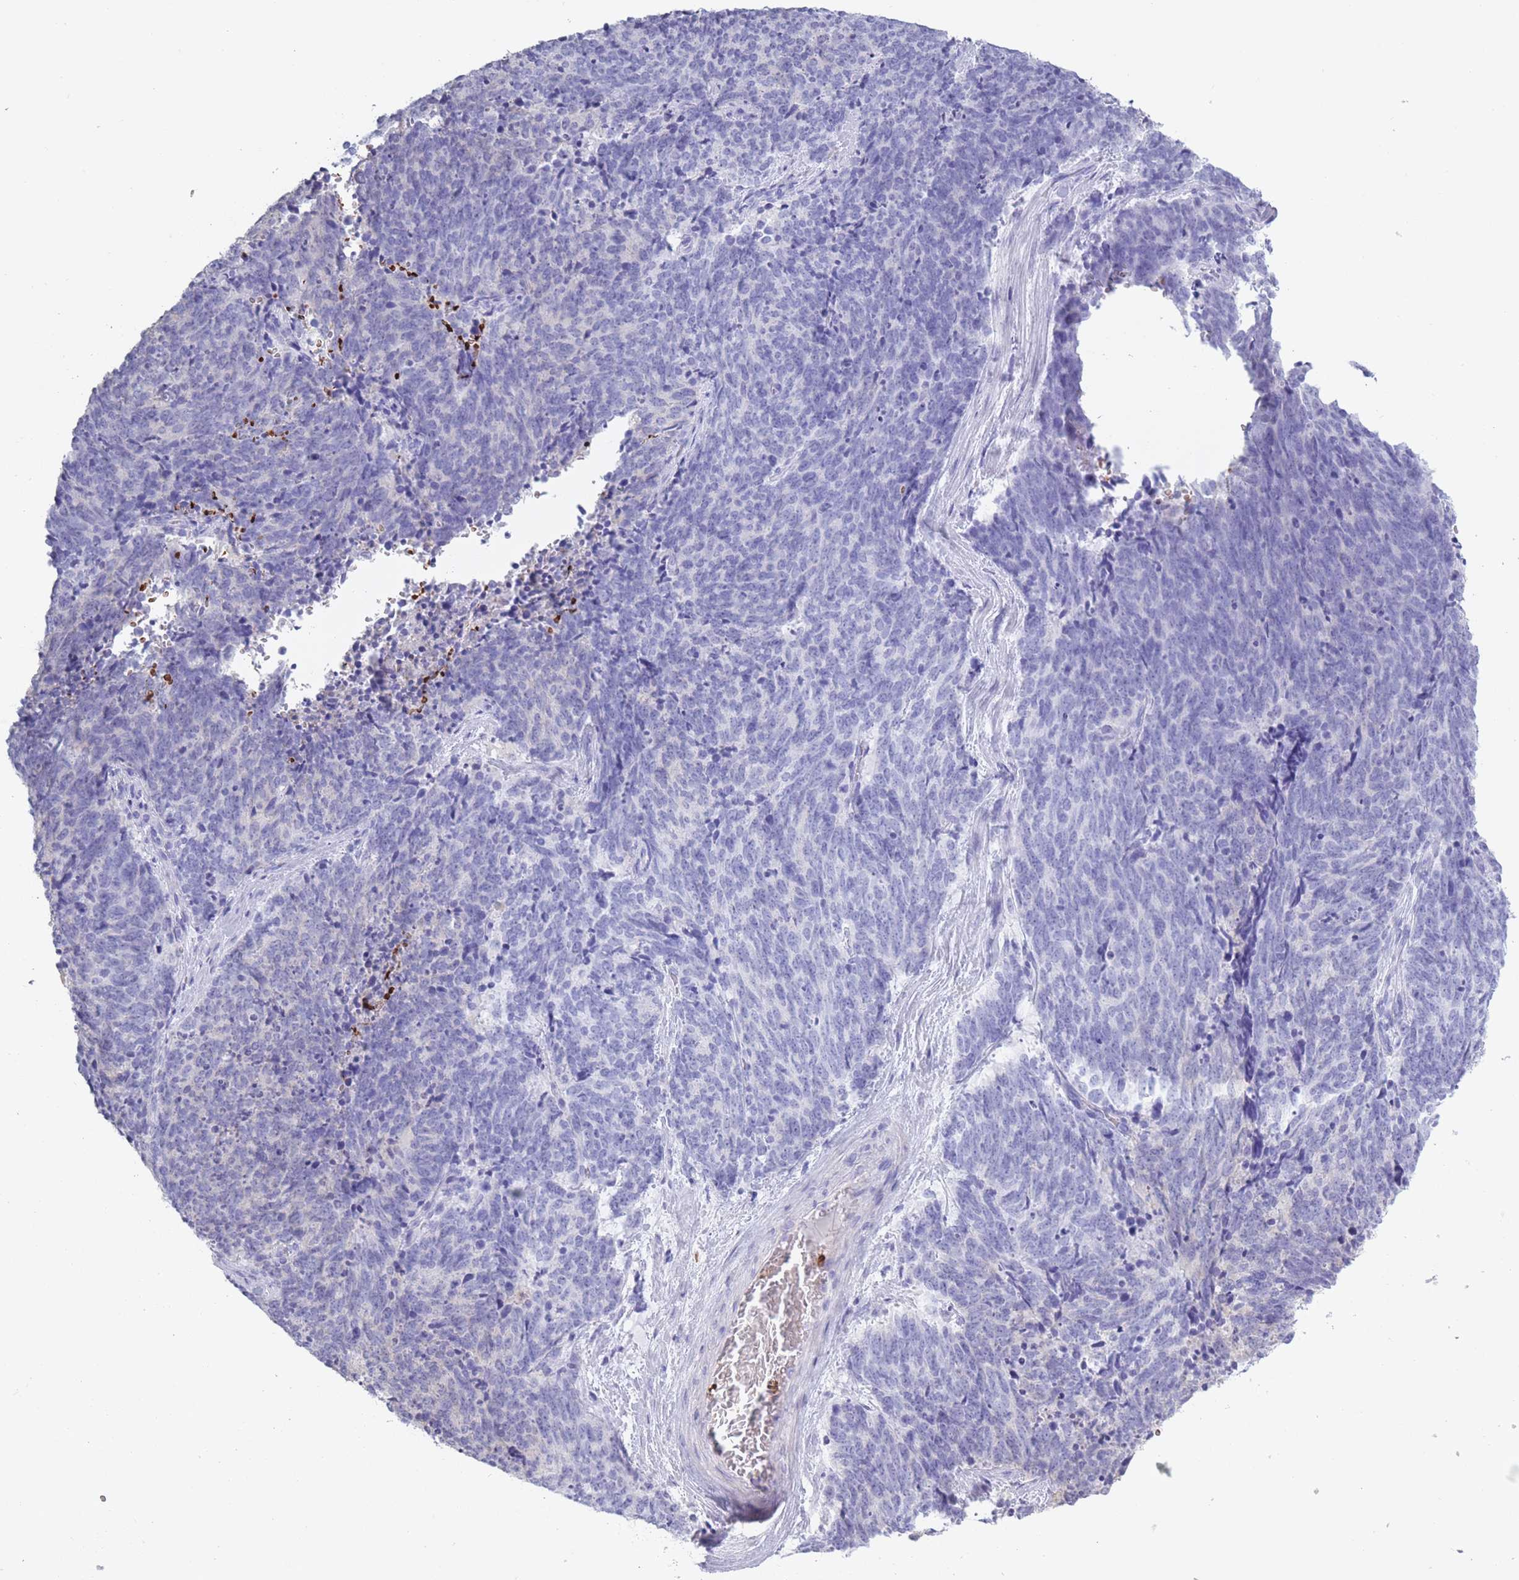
{"staining": {"intensity": "negative", "quantity": "none", "location": "none"}, "tissue": "cervical cancer", "cell_type": "Tumor cells", "image_type": "cancer", "snomed": [{"axis": "morphology", "description": "Squamous cell carcinoma, NOS"}, {"axis": "topography", "description": "Cervix"}], "caption": "A high-resolution histopathology image shows immunohistochemistry staining of cervical squamous cell carcinoma, which exhibits no significant positivity in tumor cells.", "gene": "OR7C1", "patient": {"sex": "female", "age": 29}}